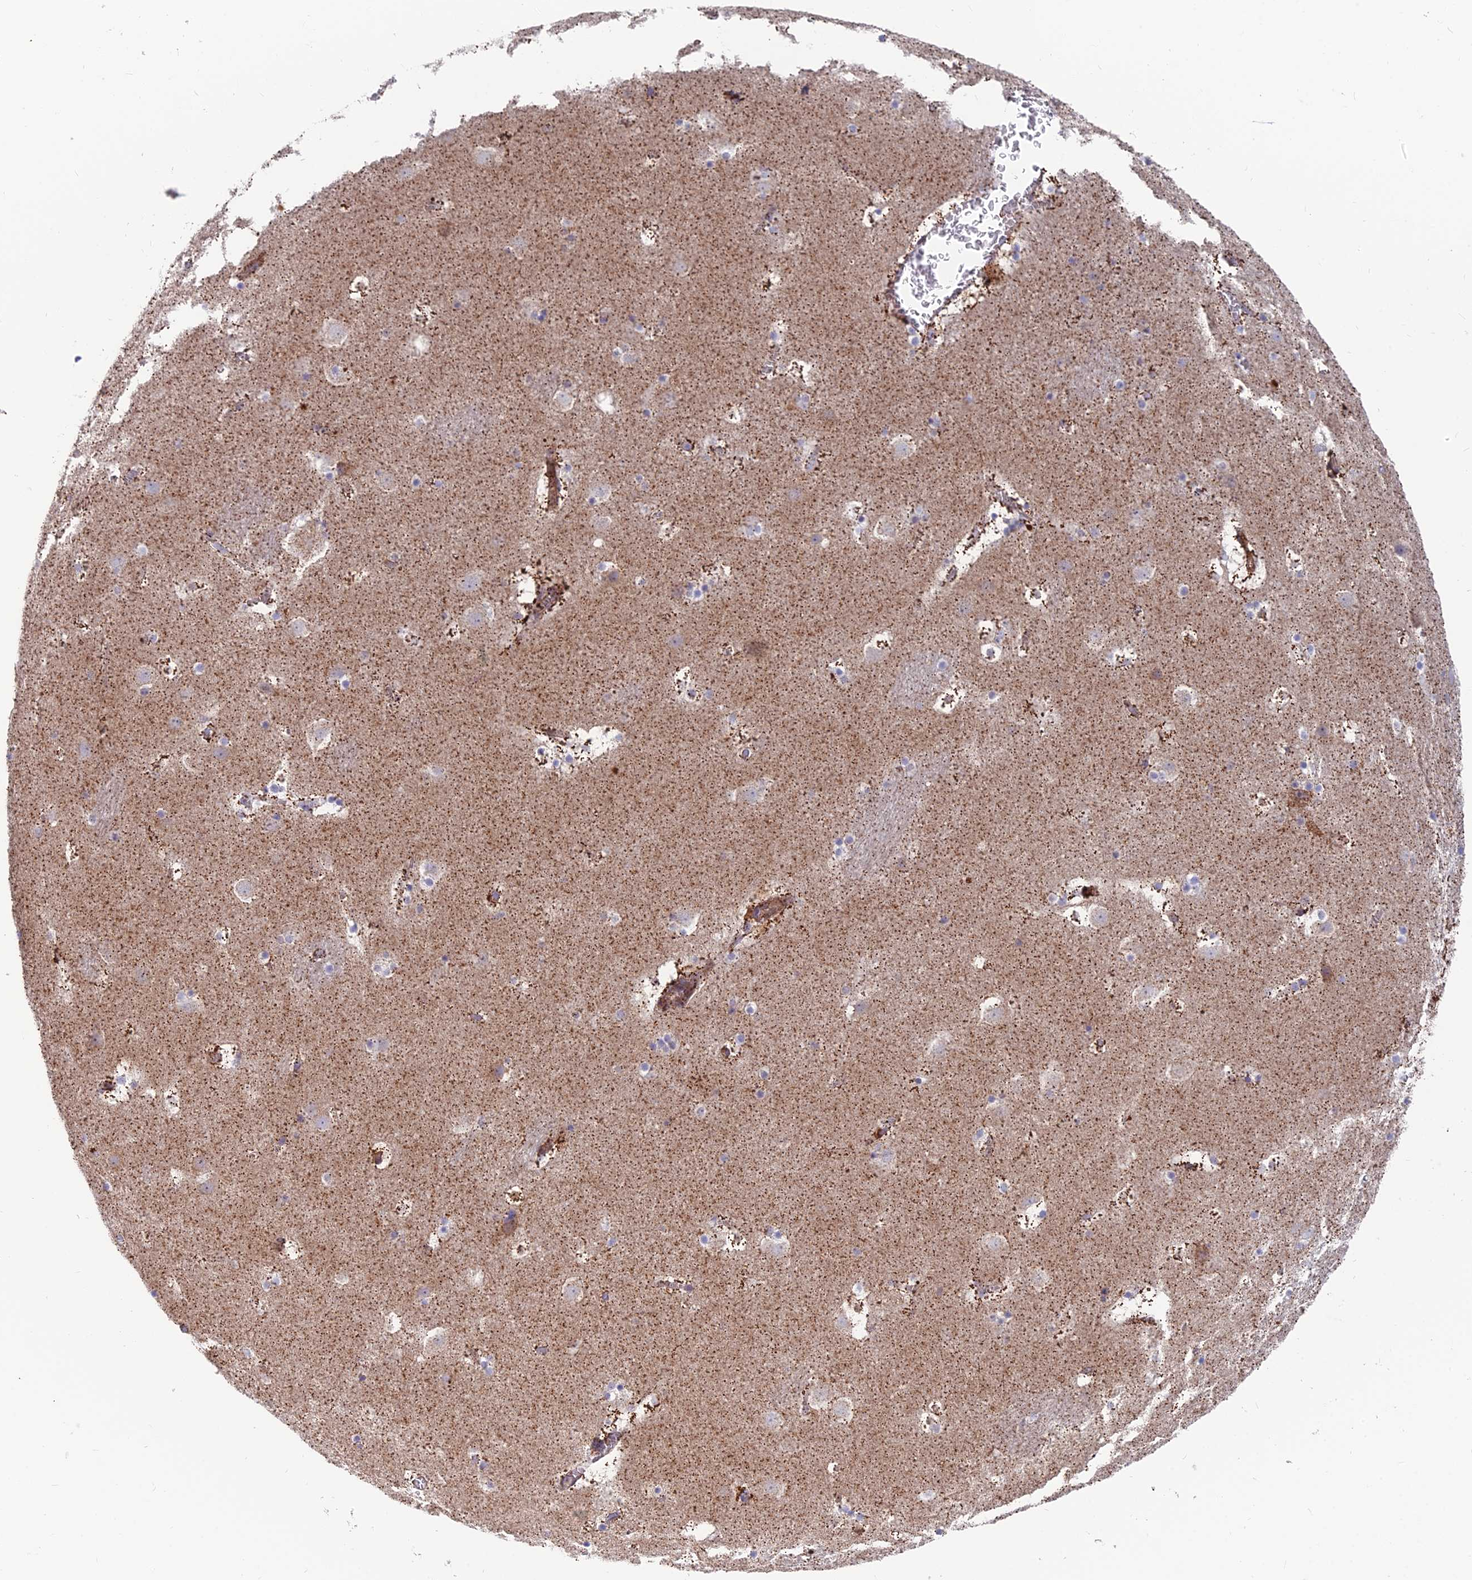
{"staining": {"intensity": "moderate", "quantity": "<25%", "location": "cytoplasmic/membranous"}, "tissue": "caudate", "cell_type": "Glial cells", "image_type": "normal", "snomed": [{"axis": "morphology", "description": "Normal tissue, NOS"}, {"axis": "topography", "description": "Lateral ventricle wall"}], "caption": "IHC histopathology image of benign caudate: human caudate stained using immunohistochemistry (IHC) displays low levels of moderate protein expression localized specifically in the cytoplasmic/membranous of glial cells, appearing as a cytoplasmic/membranous brown color.", "gene": "TIGD6", "patient": {"sex": "male", "age": 45}}